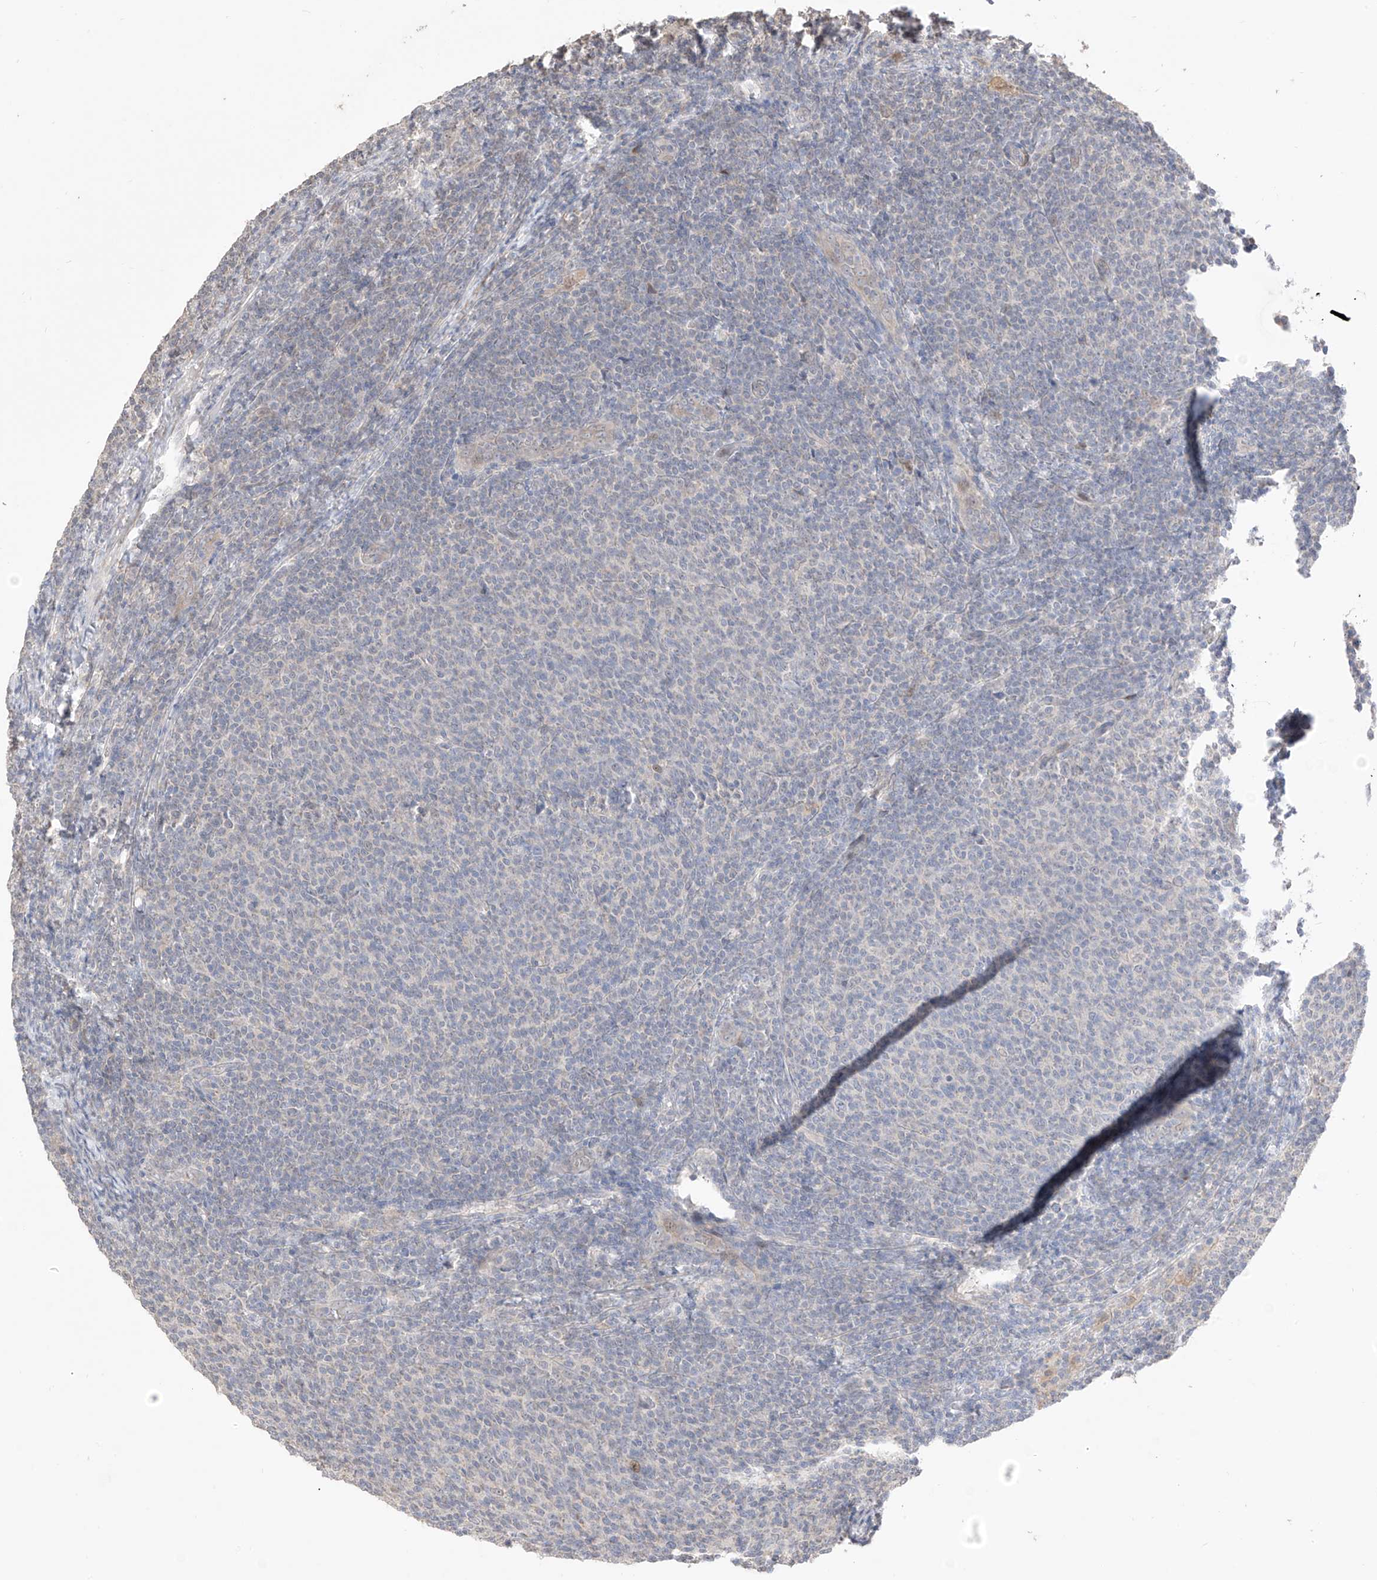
{"staining": {"intensity": "negative", "quantity": "none", "location": "none"}, "tissue": "lymphoma", "cell_type": "Tumor cells", "image_type": "cancer", "snomed": [{"axis": "morphology", "description": "Malignant lymphoma, non-Hodgkin's type, Low grade"}, {"axis": "topography", "description": "Lymph node"}], "caption": "IHC of human lymphoma shows no staining in tumor cells.", "gene": "LATS1", "patient": {"sex": "male", "age": 66}}